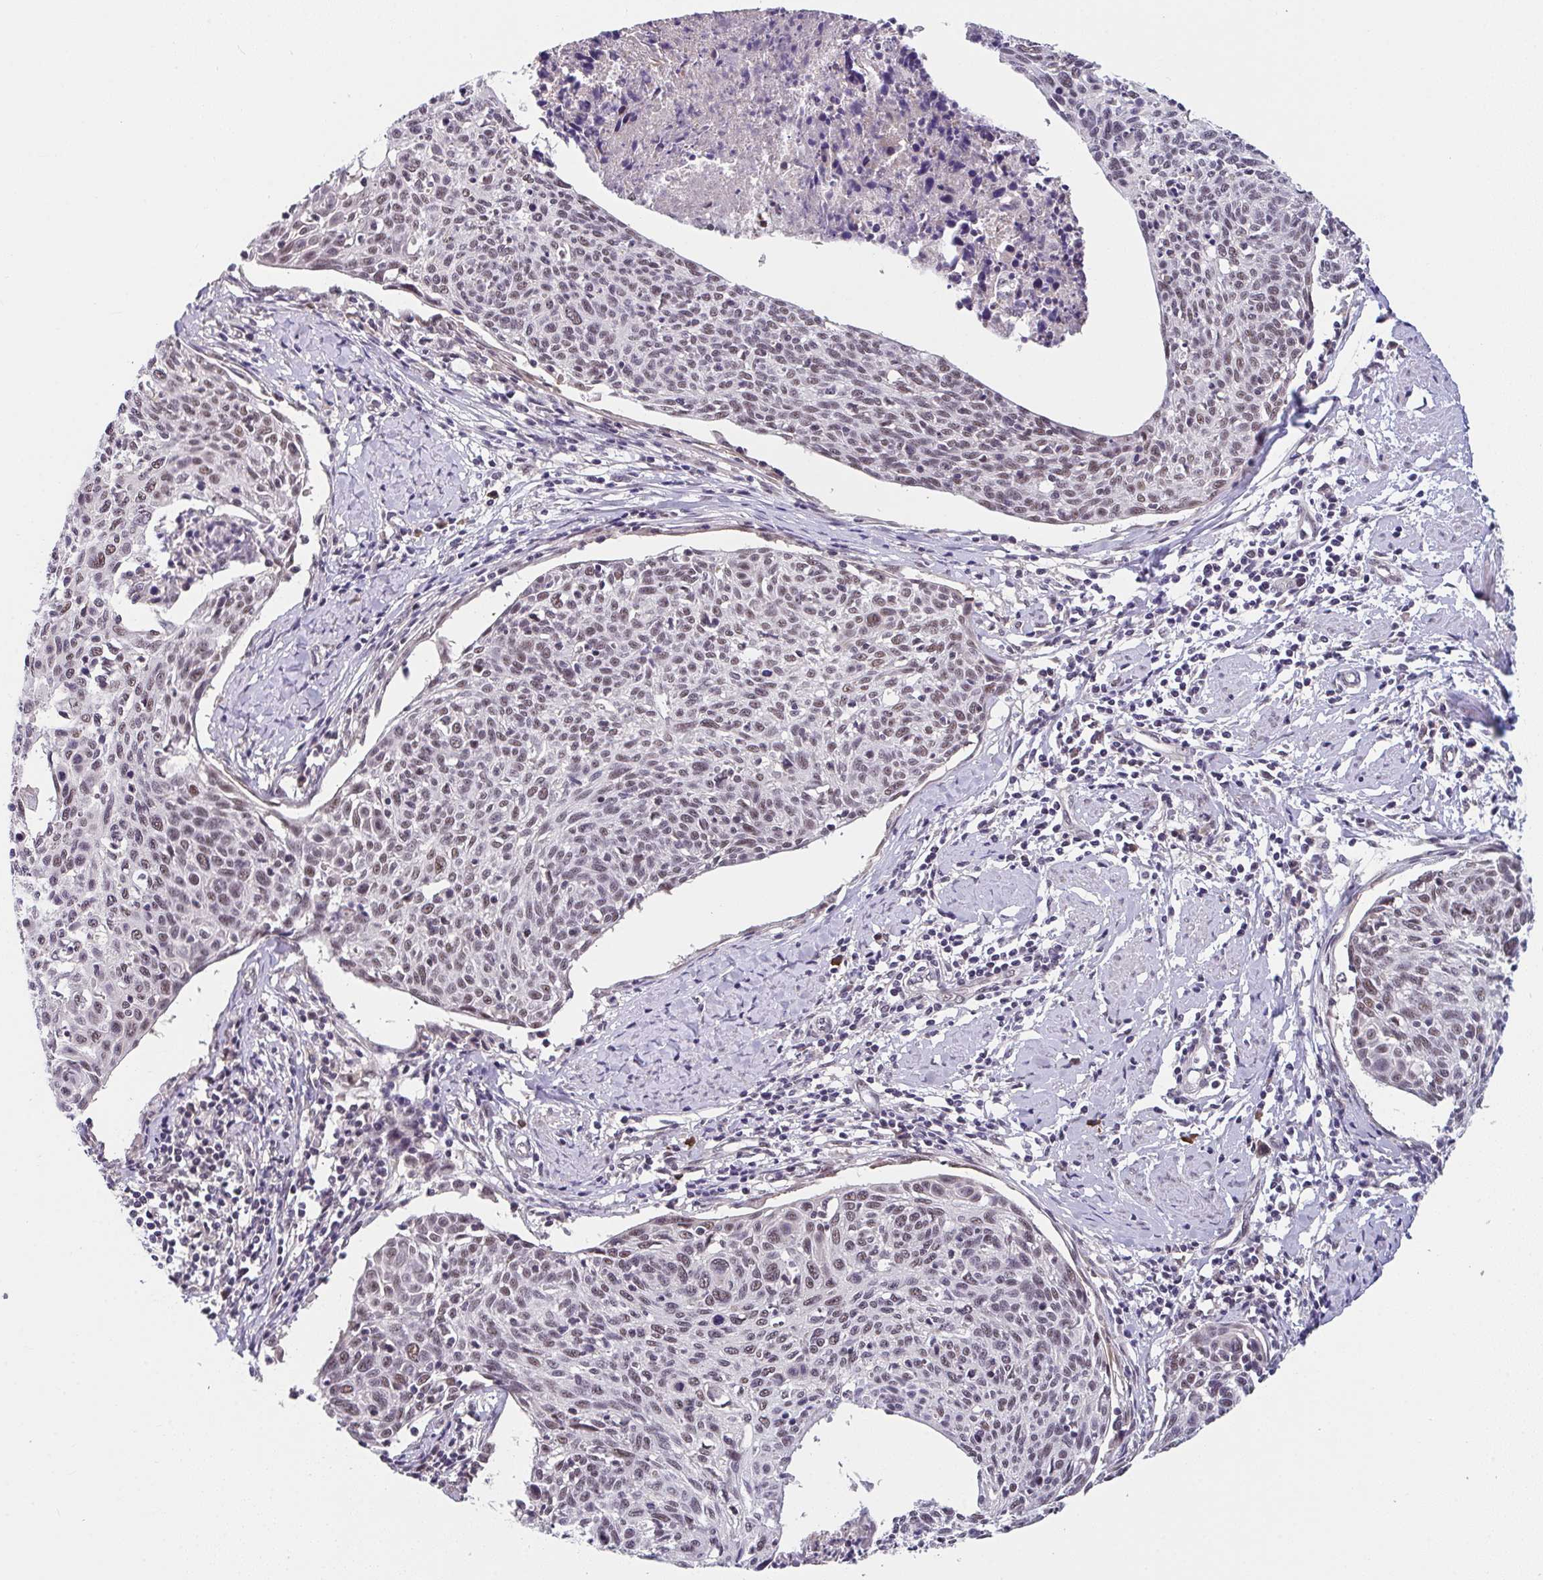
{"staining": {"intensity": "weak", "quantity": ">75%", "location": "nuclear"}, "tissue": "cervical cancer", "cell_type": "Tumor cells", "image_type": "cancer", "snomed": [{"axis": "morphology", "description": "Squamous cell carcinoma, NOS"}, {"axis": "topography", "description": "Cervix"}], "caption": "Cervical cancer stained for a protein demonstrates weak nuclear positivity in tumor cells.", "gene": "RBBP6", "patient": {"sex": "female", "age": 49}}